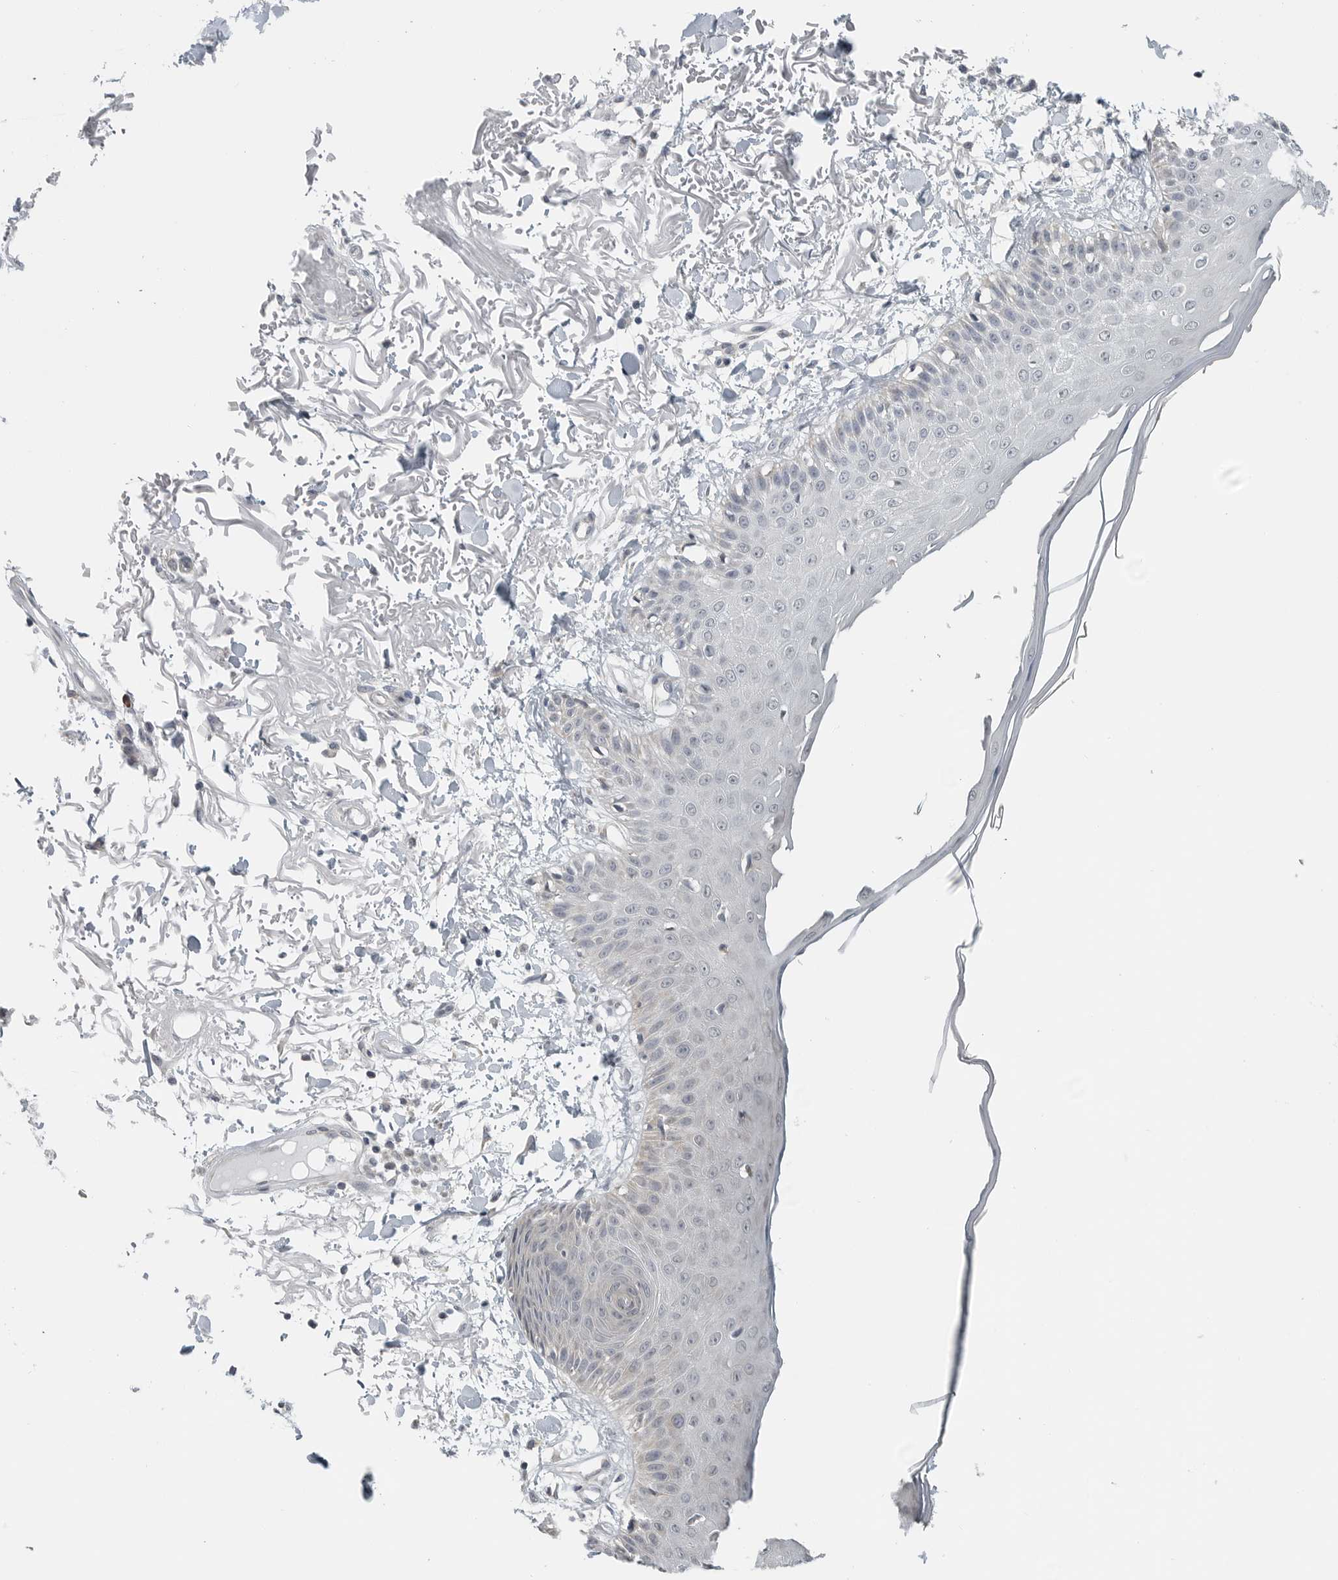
{"staining": {"intensity": "negative", "quantity": "none", "location": "none"}, "tissue": "skin", "cell_type": "Fibroblasts", "image_type": "normal", "snomed": [{"axis": "morphology", "description": "Normal tissue, NOS"}, {"axis": "morphology", "description": "Squamous cell carcinoma, NOS"}, {"axis": "topography", "description": "Skin"}, {"axis": "topography", "description": "Peripheral nerve tissue"}], "caption": "This is a photomicrograph of immunohistochemistry staining of normal skin, which shows no positivity in fibroblasts.", "gene": "IL12RB2", "patient": {"sex": "male", "age": 83}}